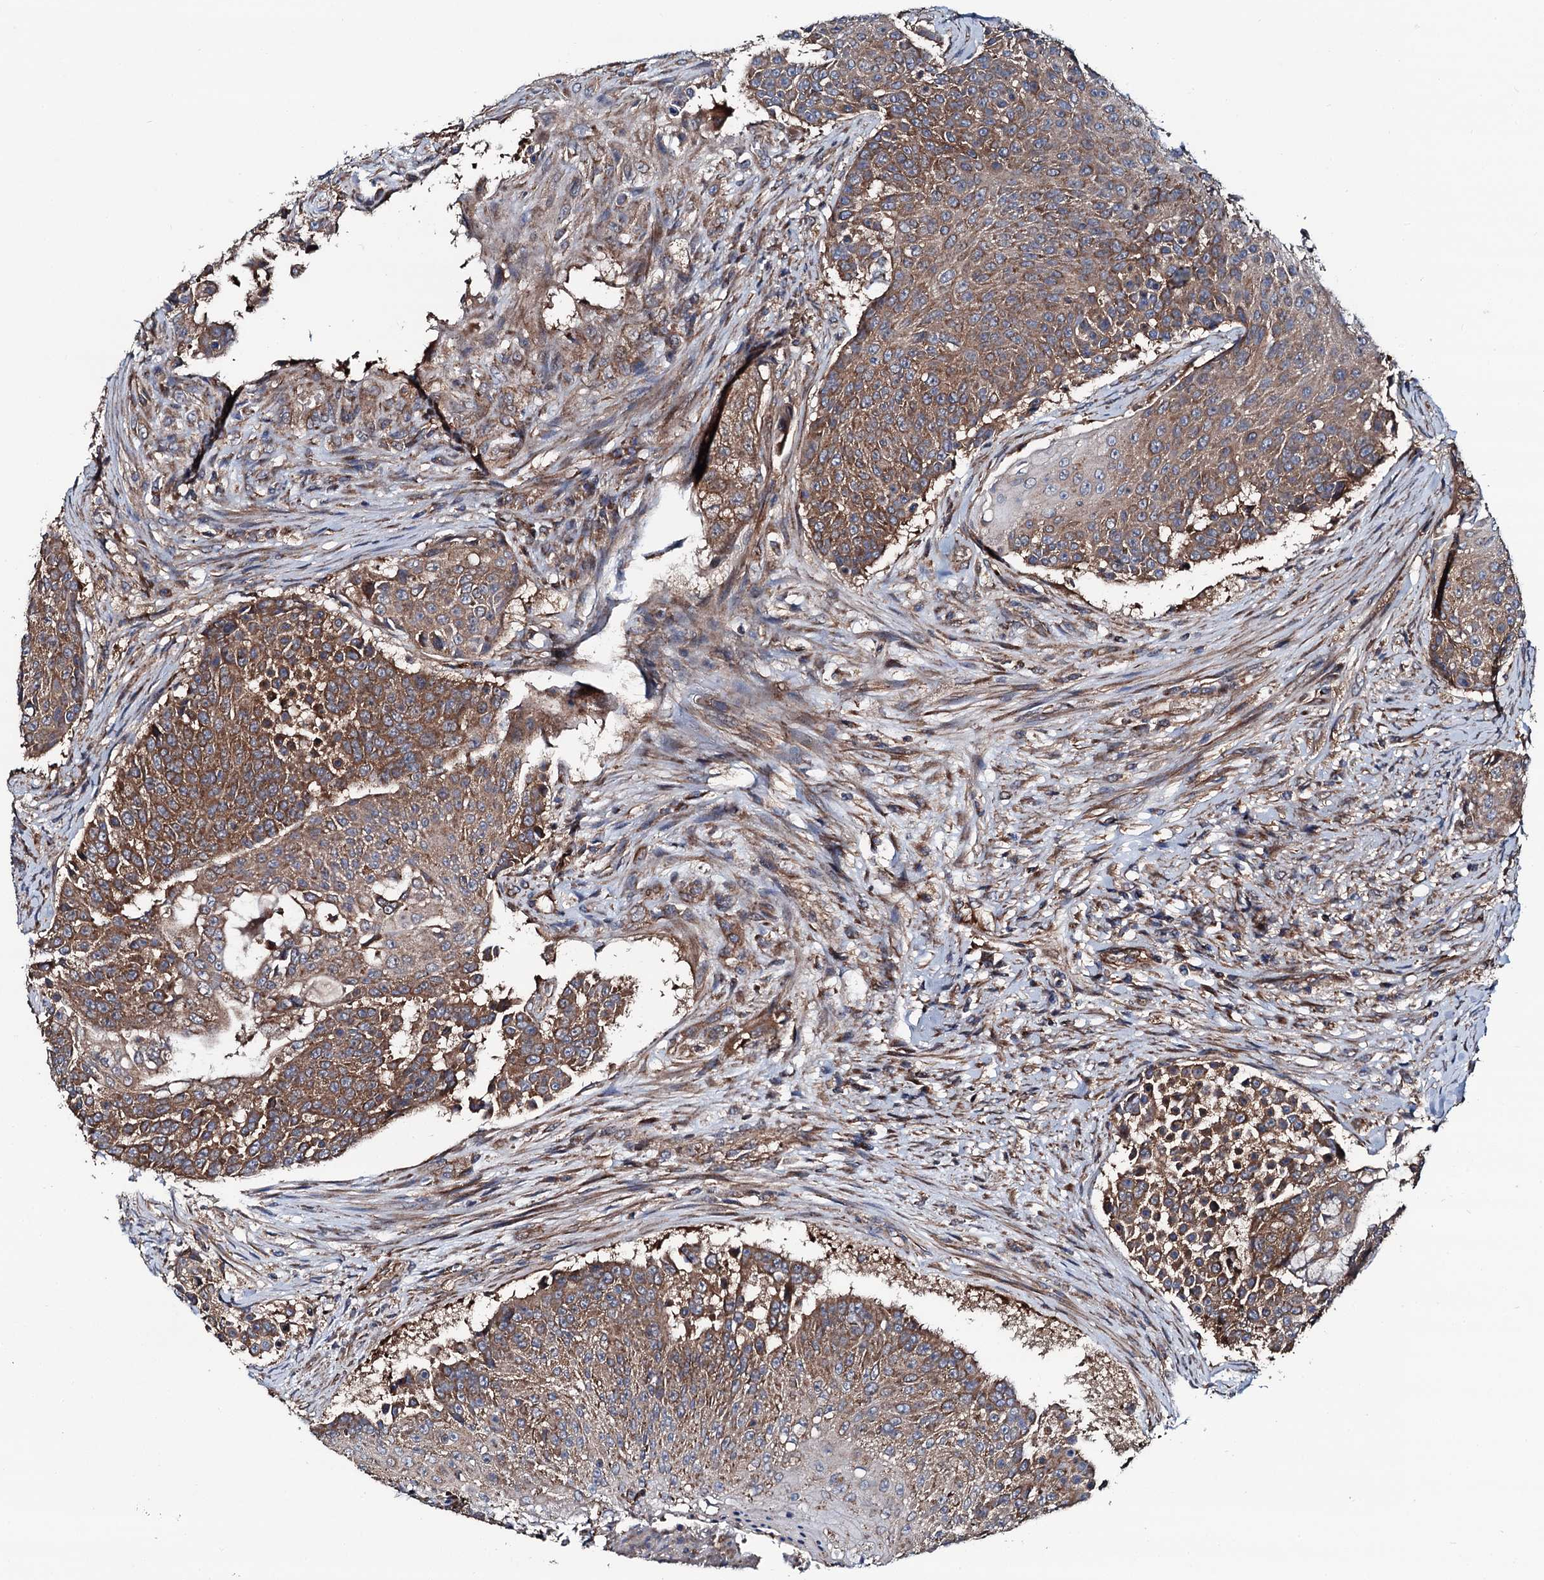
{"staining": {"intensity": "moderate", "quantity": ">75%", "location": "cytoplasmic/membranous"}, "tissue": "urothelial cancer", "cell_type": "Tumor cells", "image_type": "cancer", "snomed": [{"axis": "morphology", "description": "Urothelial carcinoma, High grade"}, {"axis": "topography", "description": "Urinary bladder"}], "caption": "The photomicrograph exhibits a brown stain indicating the presence of a protein in the cytoplasmic/membranous of tumor cells in high-grade urothelial carcinoma. (brown staining indicates protein expression, while blue staining denotes nuclei).", "gene": "NEK1", "patient": {"sex": "female", "age": 63}}